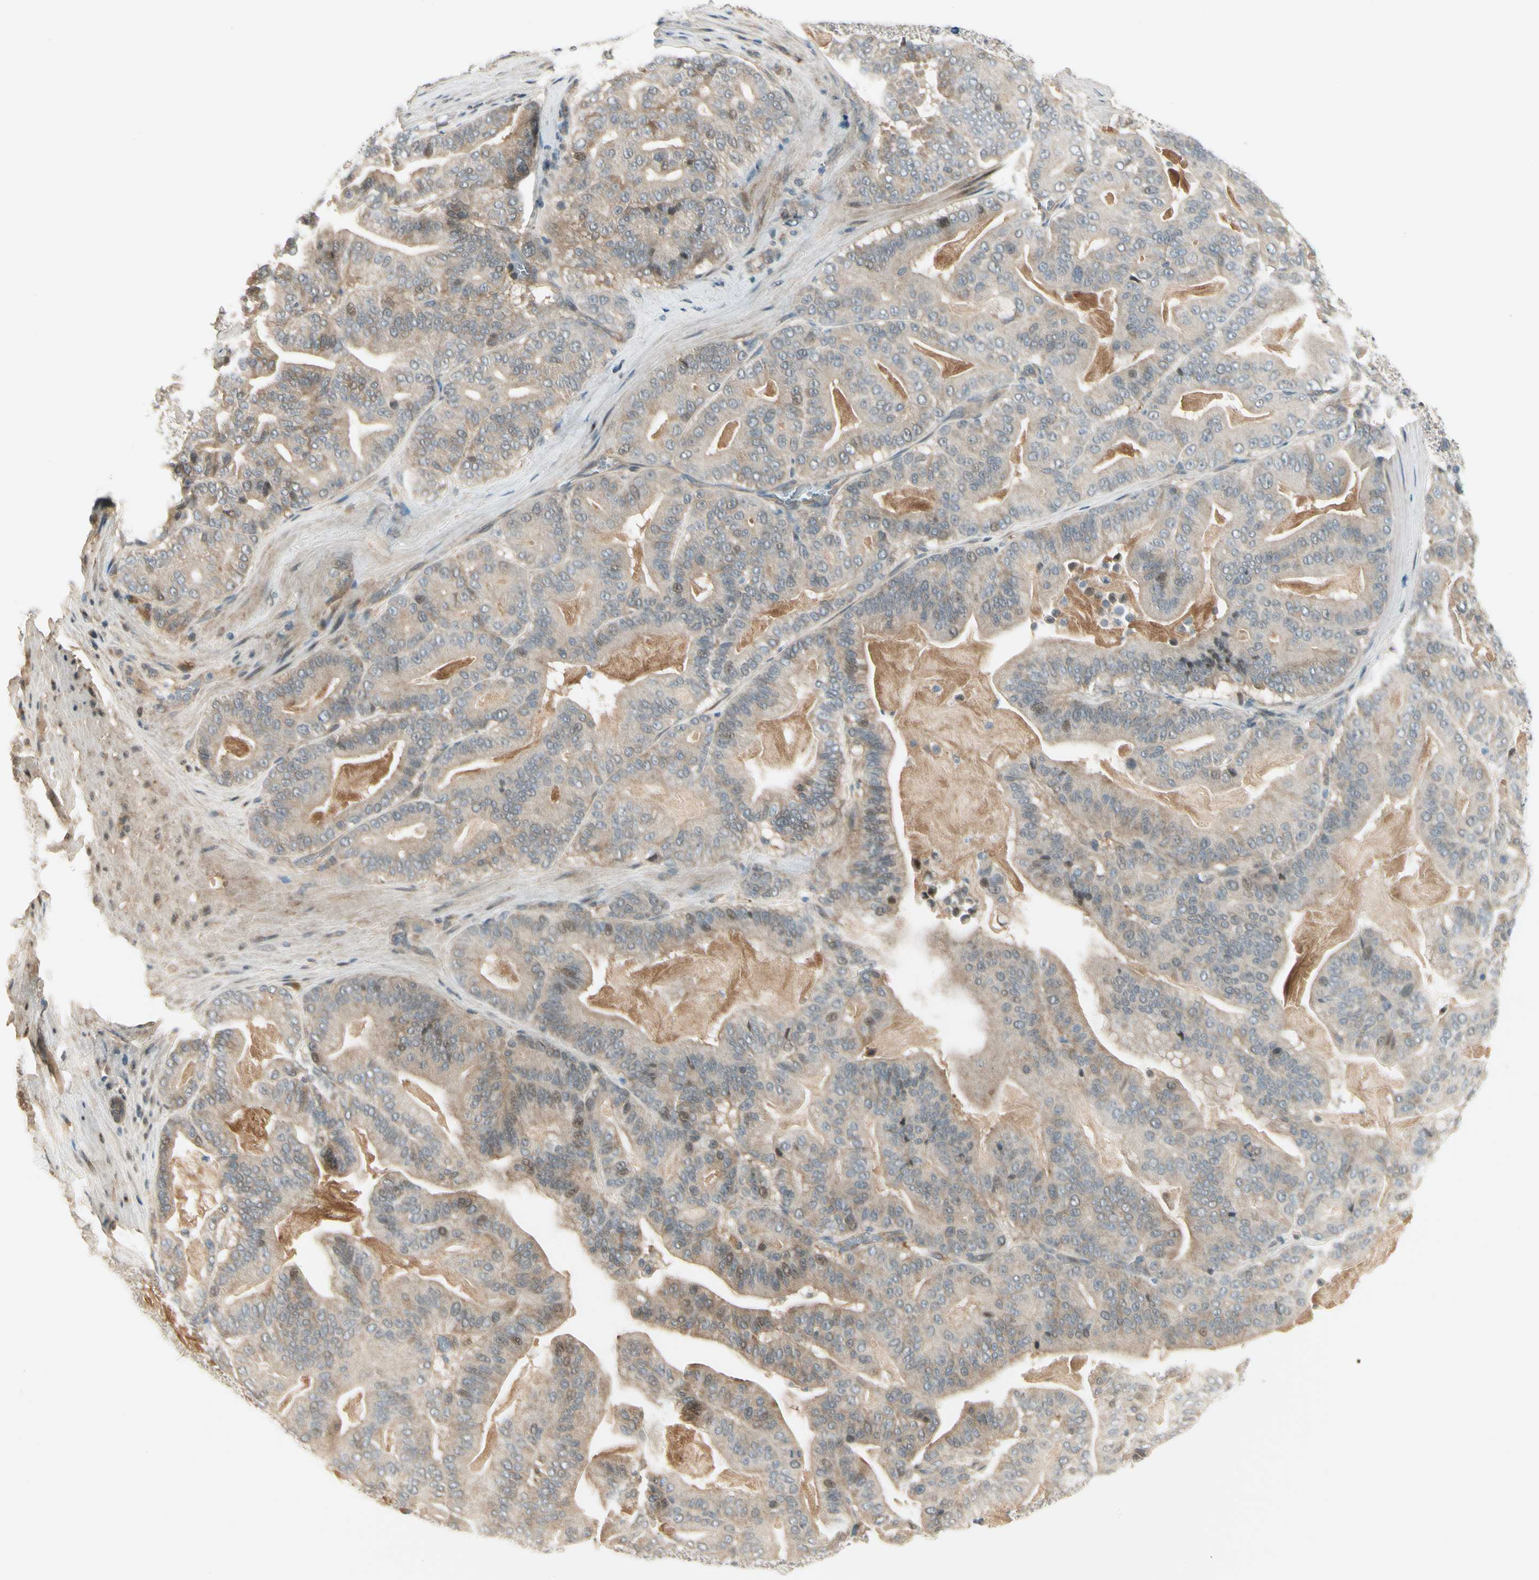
{"staining": {"intensity": "moderate", "quantity": "<25%", "location": "cytoplasmic/membranous,nuclear"}, "tissue": "pancreatic cancer", "cell_type": "Tumor cells", "image_type": "cancer", "snomed": [{"axis": "morphology", "description": "Adenocarcinoma, NOS"}, {"axis": "topography", "description": "Pancreas"}], "caption": "IHC (DAB (3,3'-diaminobenzidine)) staining of adenocarcinoma (pancreatic) displays moderate cytoplasmic/membranous and nuclear protein staining in about <25% of tumor cells. The protein is shown in brown color, while the nuclei are stained blue.", "gene": "EPHB3", "patient": {"sex": "male", "age": 63}}